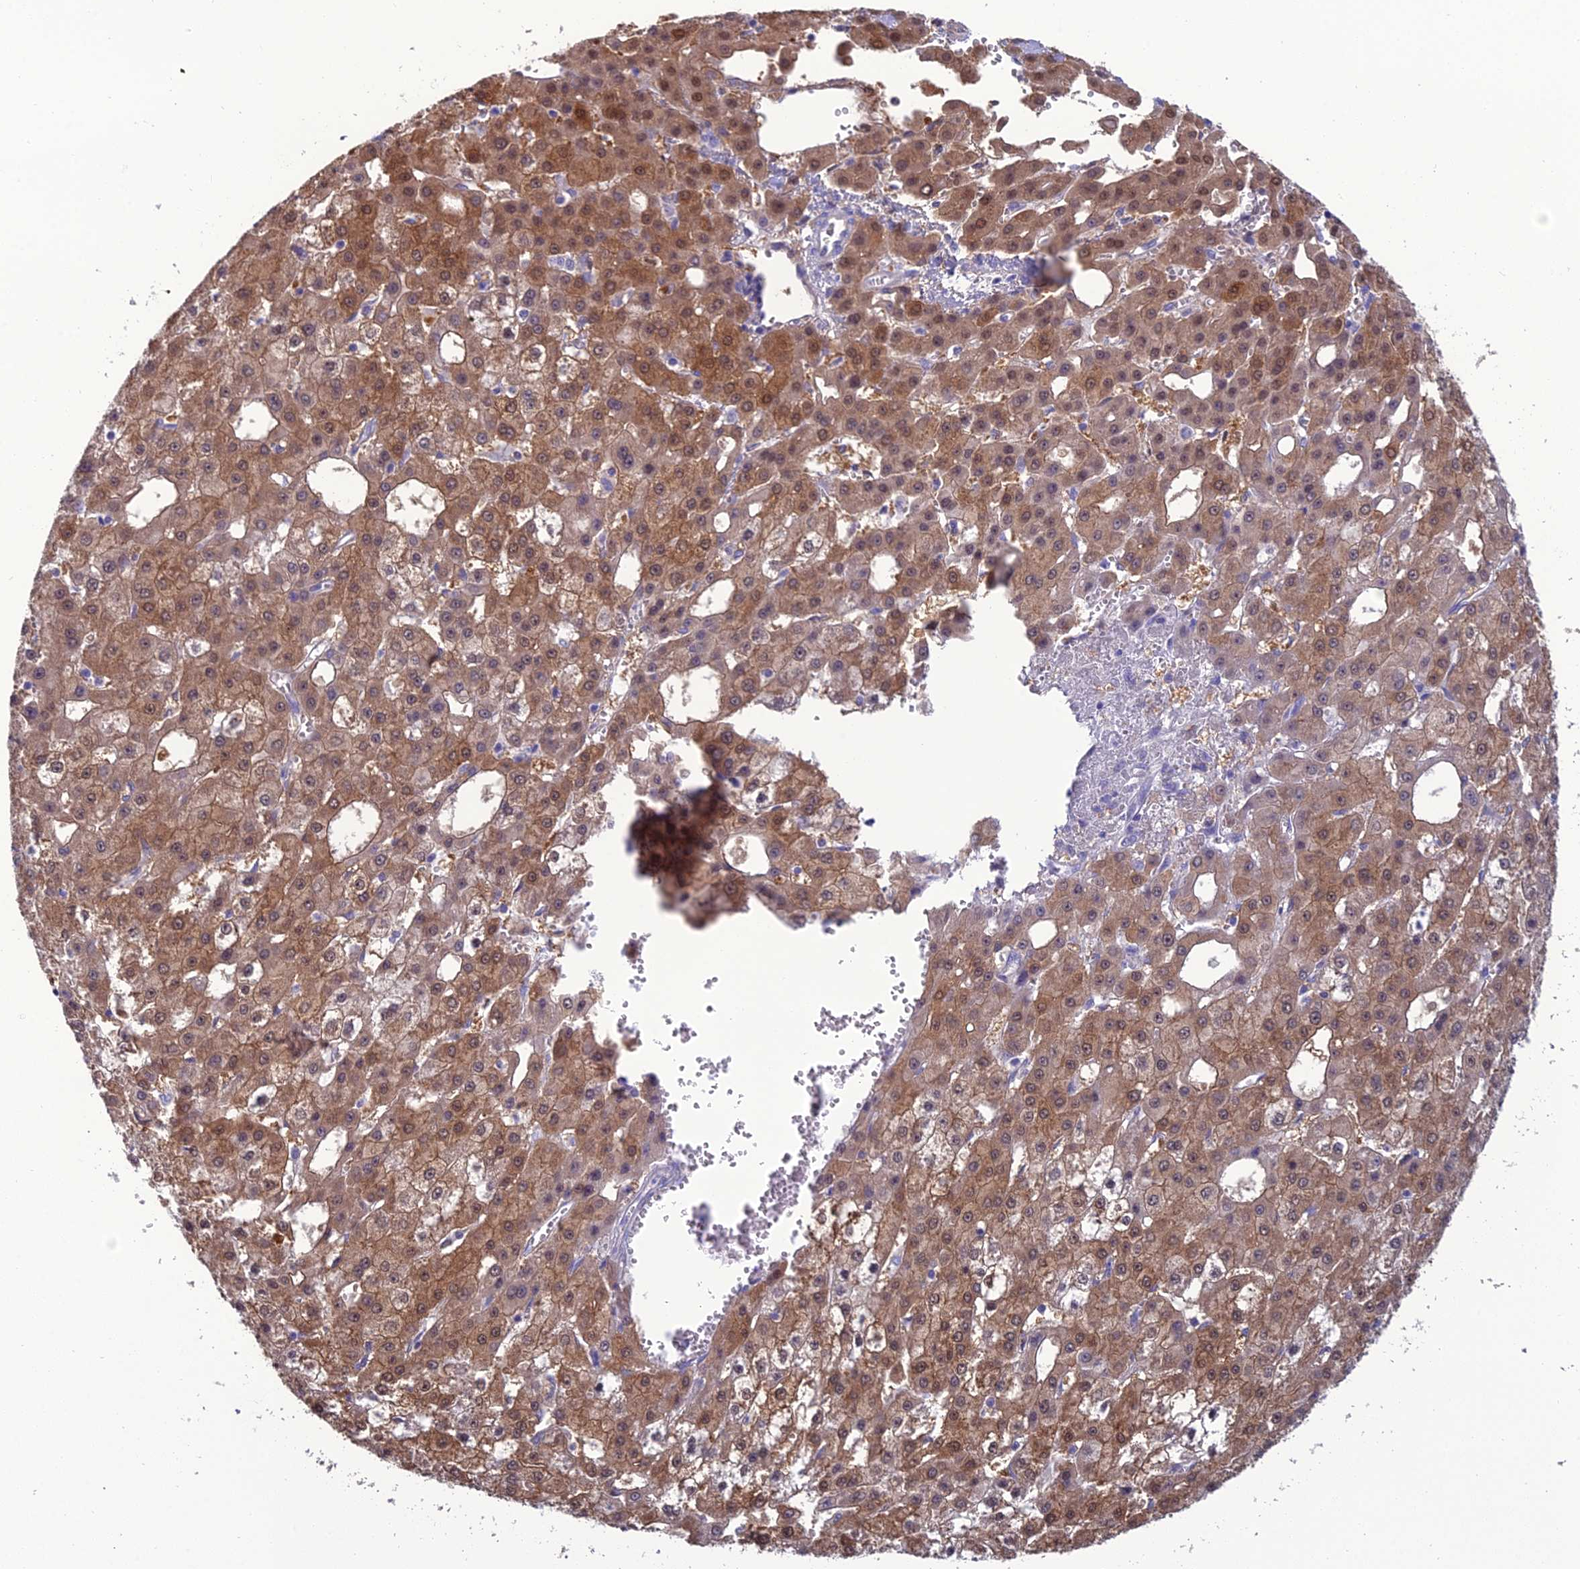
{"staining": {"intensity": "moderate", "quantity": ">75%", "location": "cytoplasmic/membranous,nuclear"}, "tissue": "liver cancer", "cell_type": "Tumor cells", "image_type": "cancer", "snomed": [{"axis": "morphology", "description": "Carcinoma, Hepatocellular, NOS"}, {"axis": "topography", "description": "Liver"}], "caption": "Immunohistochemistry (IHC) of human liver cancer (hepatocellular carcinoma) exhibits medium levels of moderate cytoplasmic/membranous and nuclear positivity in about >75% of tumor cells.", "gene": "GNPNAT1", "patient": {"sex": "male", "age": 47}}